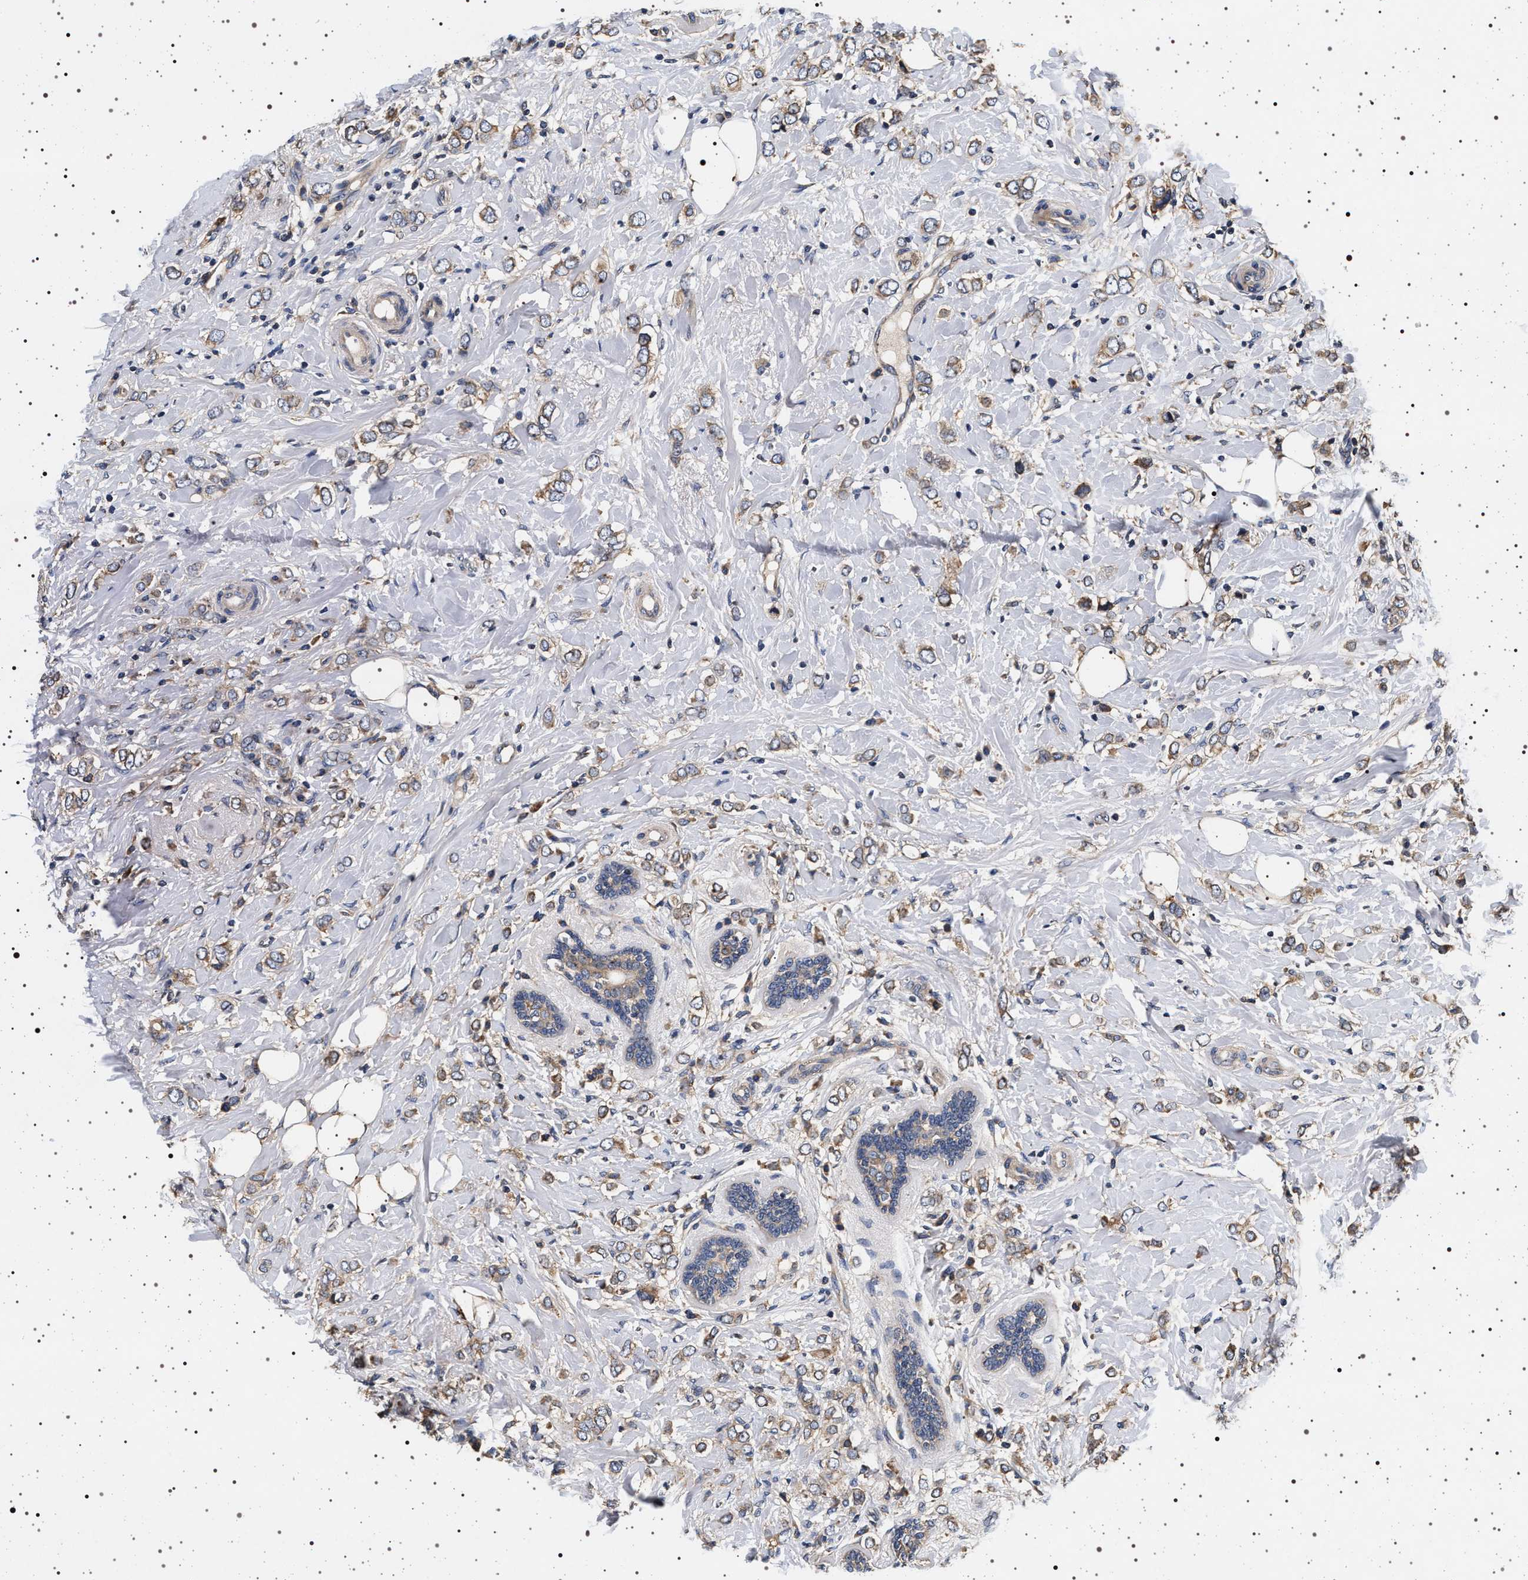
{"staining": {"intensity": "weak", "quantity": ">75%", "location": "cytoplasmic/membranous"}, "tissue": "breast cancer", "cell_type": "Tumor cells", "image_type": "cancer", "snomed": [{"axis": "morphology", "description": "Normal tissue, NOS"}, {"axis": "morphology", "description": "Lobular carcinoma"}, {"axis": "topography", "description": "Breast"}], "caption": "DAB (3,3'-diaminobenzidine) immunohistochemical staining of breast cancer (lobular carcinoma) demonstrates weak cytoplasmic/membranous protein expression in approximately >75% of tumor cells. The staining was performed using DAB, with brown indicating positive protein expression. Nuclei are stained blue with hematoxylin.", "gene": "DCBLD2", "patient": {"sex": "female", "age": 47}}